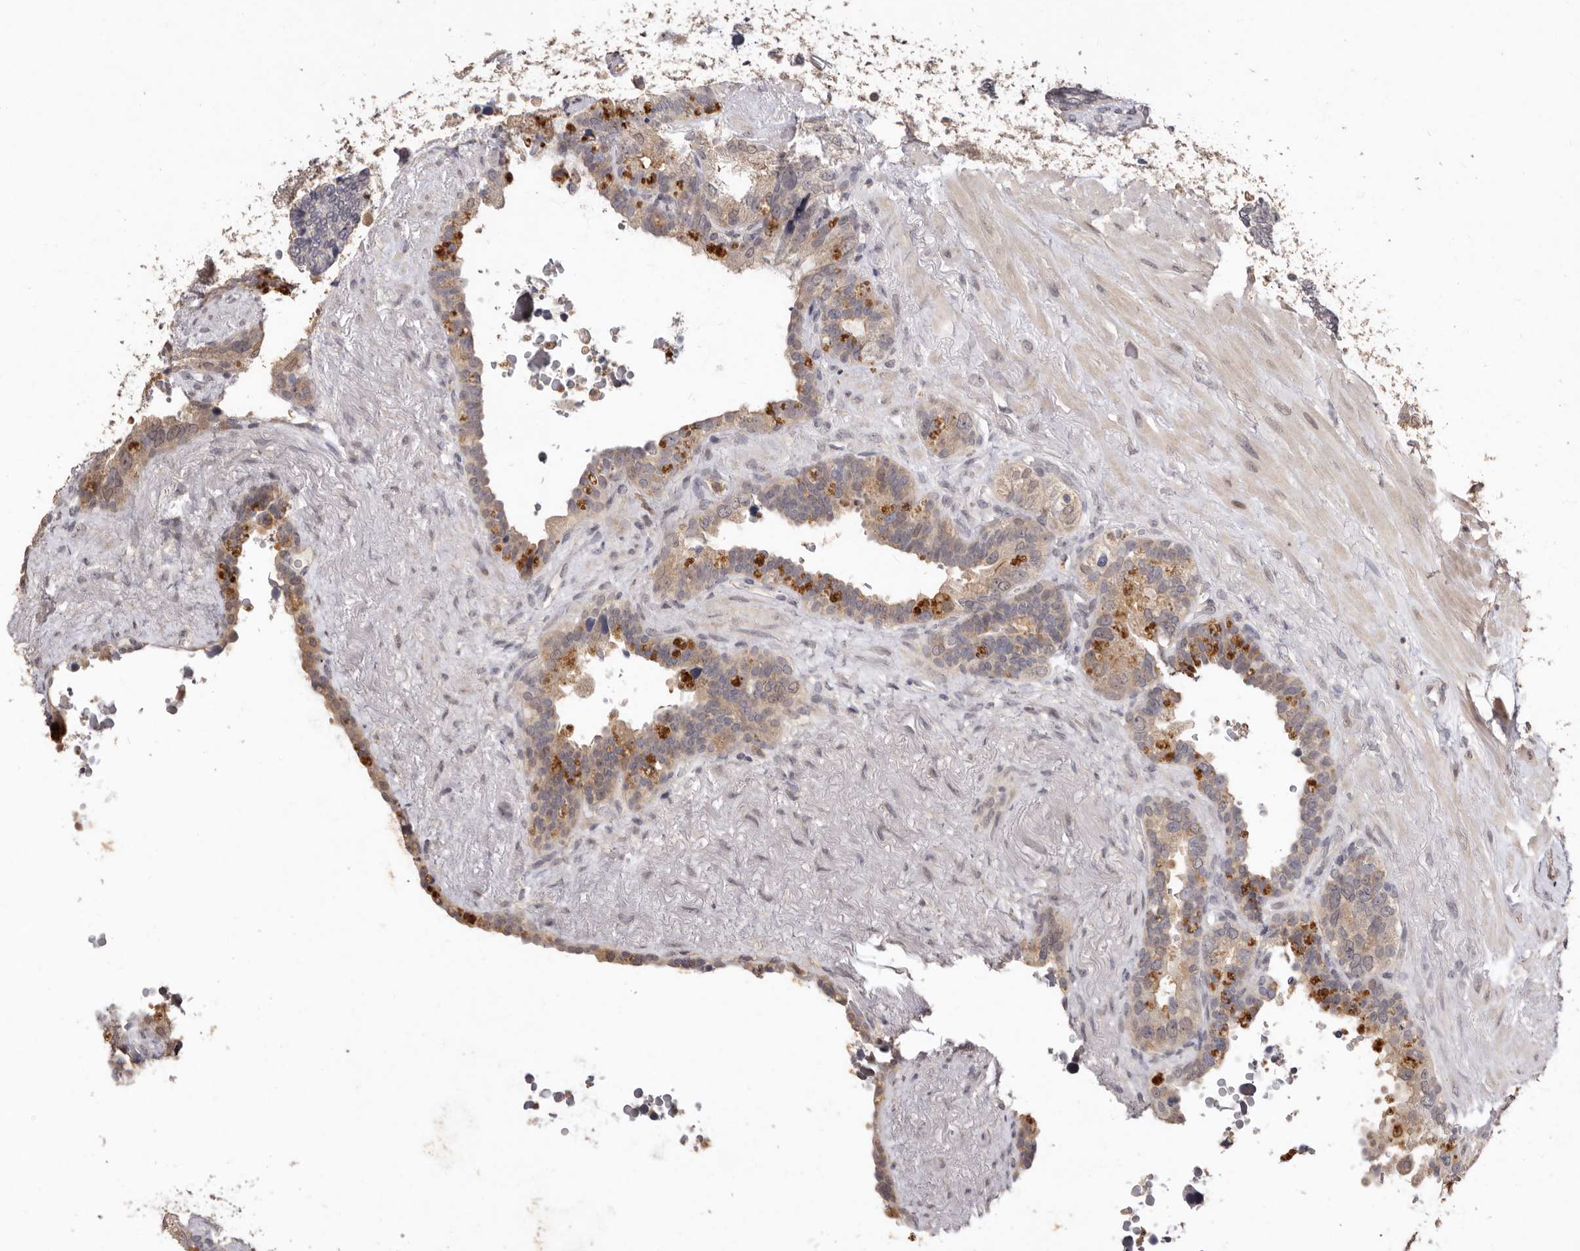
{"staining": {"intensity": "weak", "quantity": "25%-75%", "location": "cytoplasmic/membranous"}, "tissue": "seminal vesicle", "cell_type": "Glandular cells", "image_type": "normal", "snomed": [{"axis": "morphology", "description": "Normal tissue, NOS"}, {"axis": "topography", "description": "Seminal veicle"}], "caption": "Glandular cells show weak cytoplasmic/membranous positivity in about 25%-75% of cells in unremarkable seminal vesicle. (IHC, brightfield microscopy, high magnification).", "gene": "SULT1E1", "patient": {"sex": "male", "age": 80}}